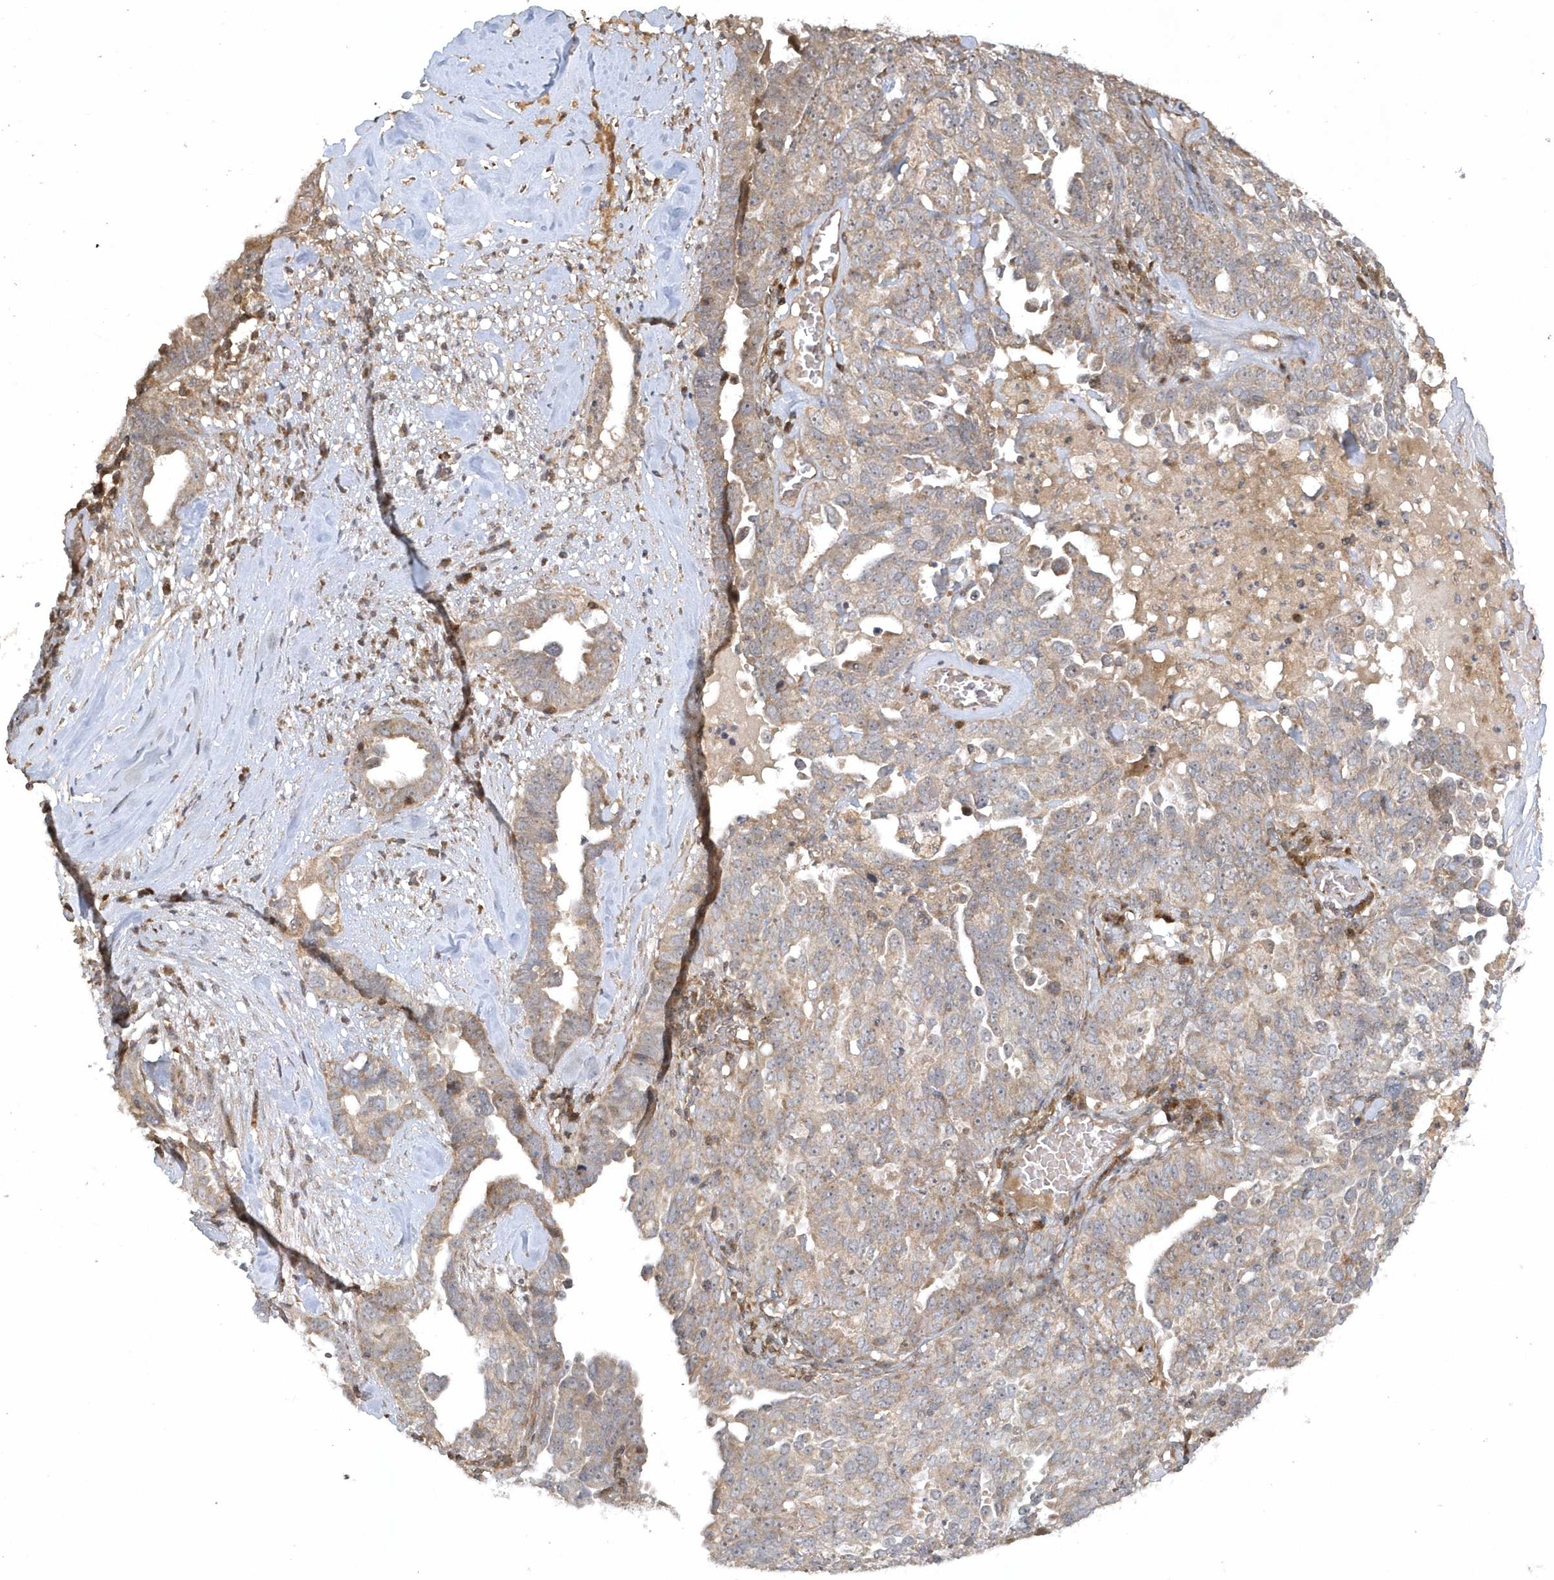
{"staining": {"intensity": "weak", "quantity": "25%-75%", "location": "cytoplasmic/membranous"}, "tissue": "ovarian cancer", "cell_type": "Tumor cells", "image_type": "cancer", "snomed": [{"axis": "morphology", "description": "Carcinoma, endometroid"}, {"axis": "topography", "description": "Ovary"}], "caption": "Weak cytoplasmic/membranous protein positivity is present in approximately 25%-75% of tumor cells in ovarian cancer.", "gene": "THG1L", "patient": {"sex": "female", "age": 62}}